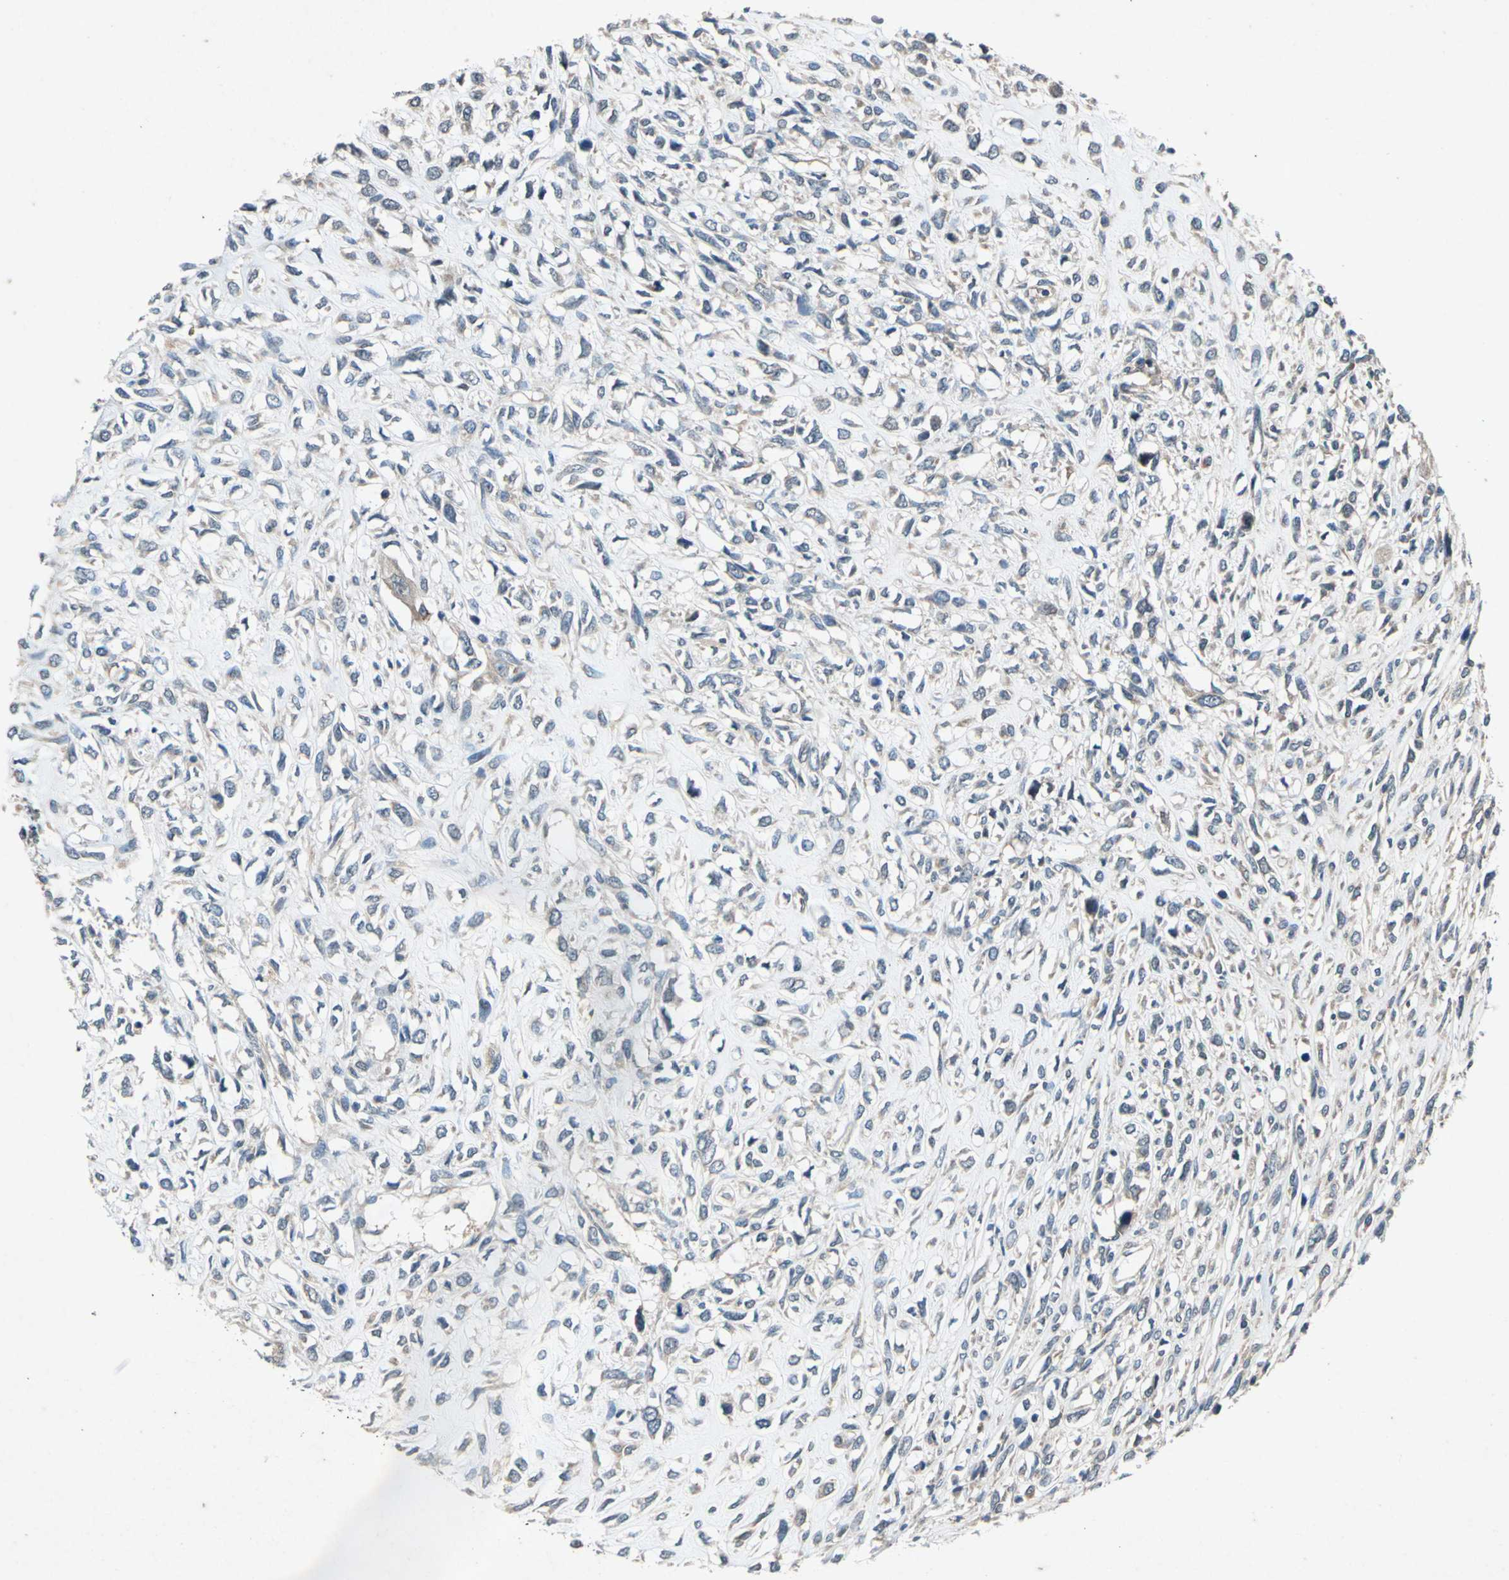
{"staining": {"intensity": "weak", "quantity": "<25%", "location": "cytoplasmic/membranous"}, "tissue": "head and neck cancer", "cell_type": "Tumor cells", "image_type": "cancer", "snomed": [{"axis": "morphology", "description": "Necrosis, NOS"}, {"axis": "morphology", "description": "Neoplasm, malignant, NOS"}, {"axis": "topography", "description": "Salivary gland"}, {"axis": "topography", "description": "Head-Neck"}], "caption": "This is a micrograph of immunohistochemistry (IHC) staining of head and neck cancer, which shows no staining in tumor cells.", "gene": "EMCN", "patient": {"sex": "male", "age": 43}}